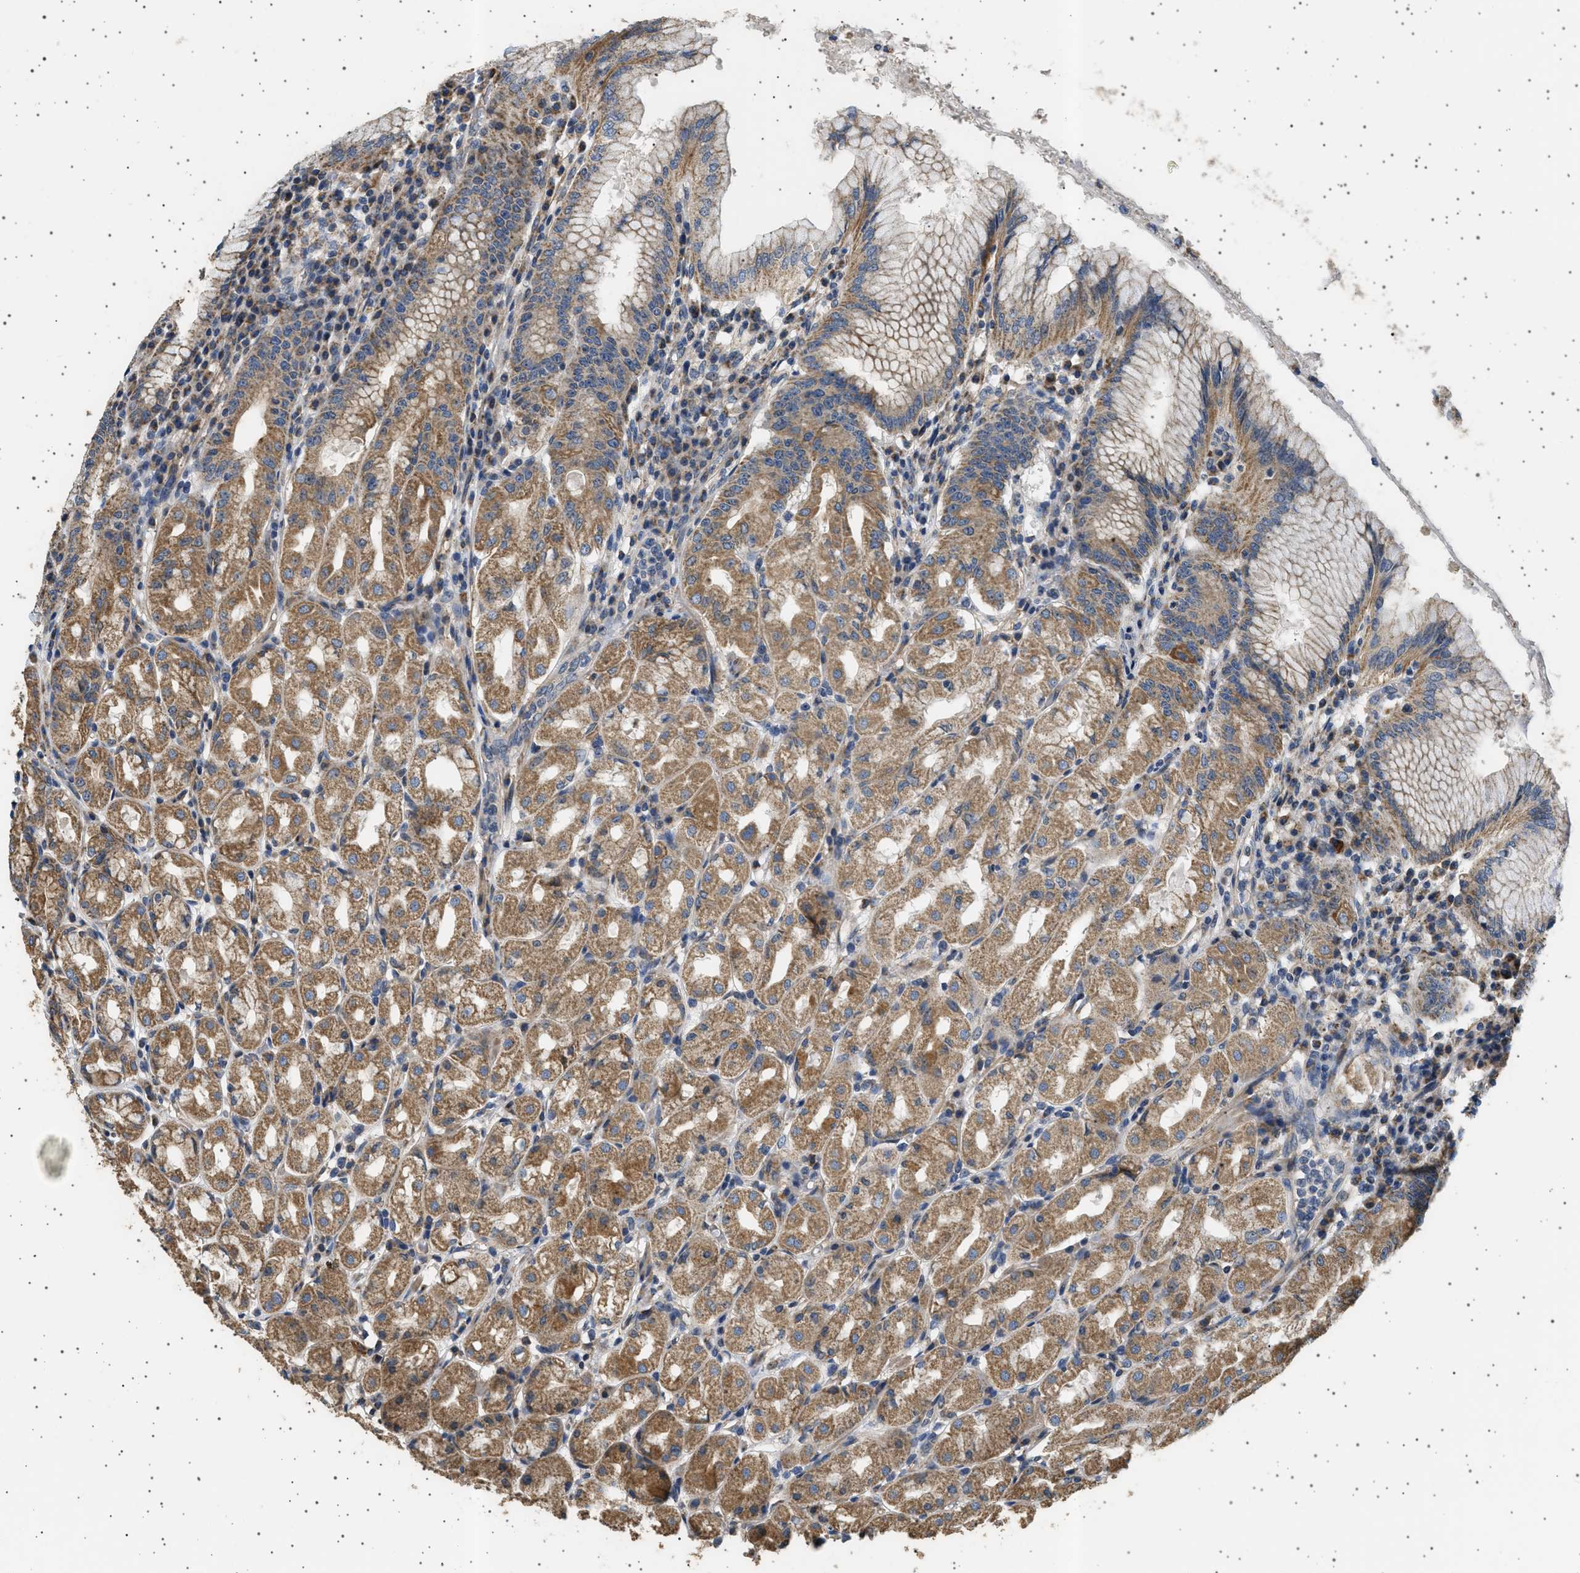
{"staining": {"intensity": "moderate", "quantity": ">75%", "location": "cytoplasmic/membranous"}, "tissue": "stomach", "cell_type": "Glandular cells", "image_type": "normal", "snomed": [{"axis": "morphology", "description": "Normal tissue, NOS"}, {"axis": "topography", "description": "Stomach"}, {"axis": "topography", "description": "Stomach, lower"}], "caption": "High-power microscopy captured an immunohistochemistry photomicrograph of benign stomach, revealing moderate cytoplasmic/membranous positivity in about >75% of glandular cells. The staining was performed using DAB, with brown indicating positive protein expression. Nuclei are stained blue with hematoxylin.", "gene": "KCNA4", "patient": {"sex": "female", "age": 56}}